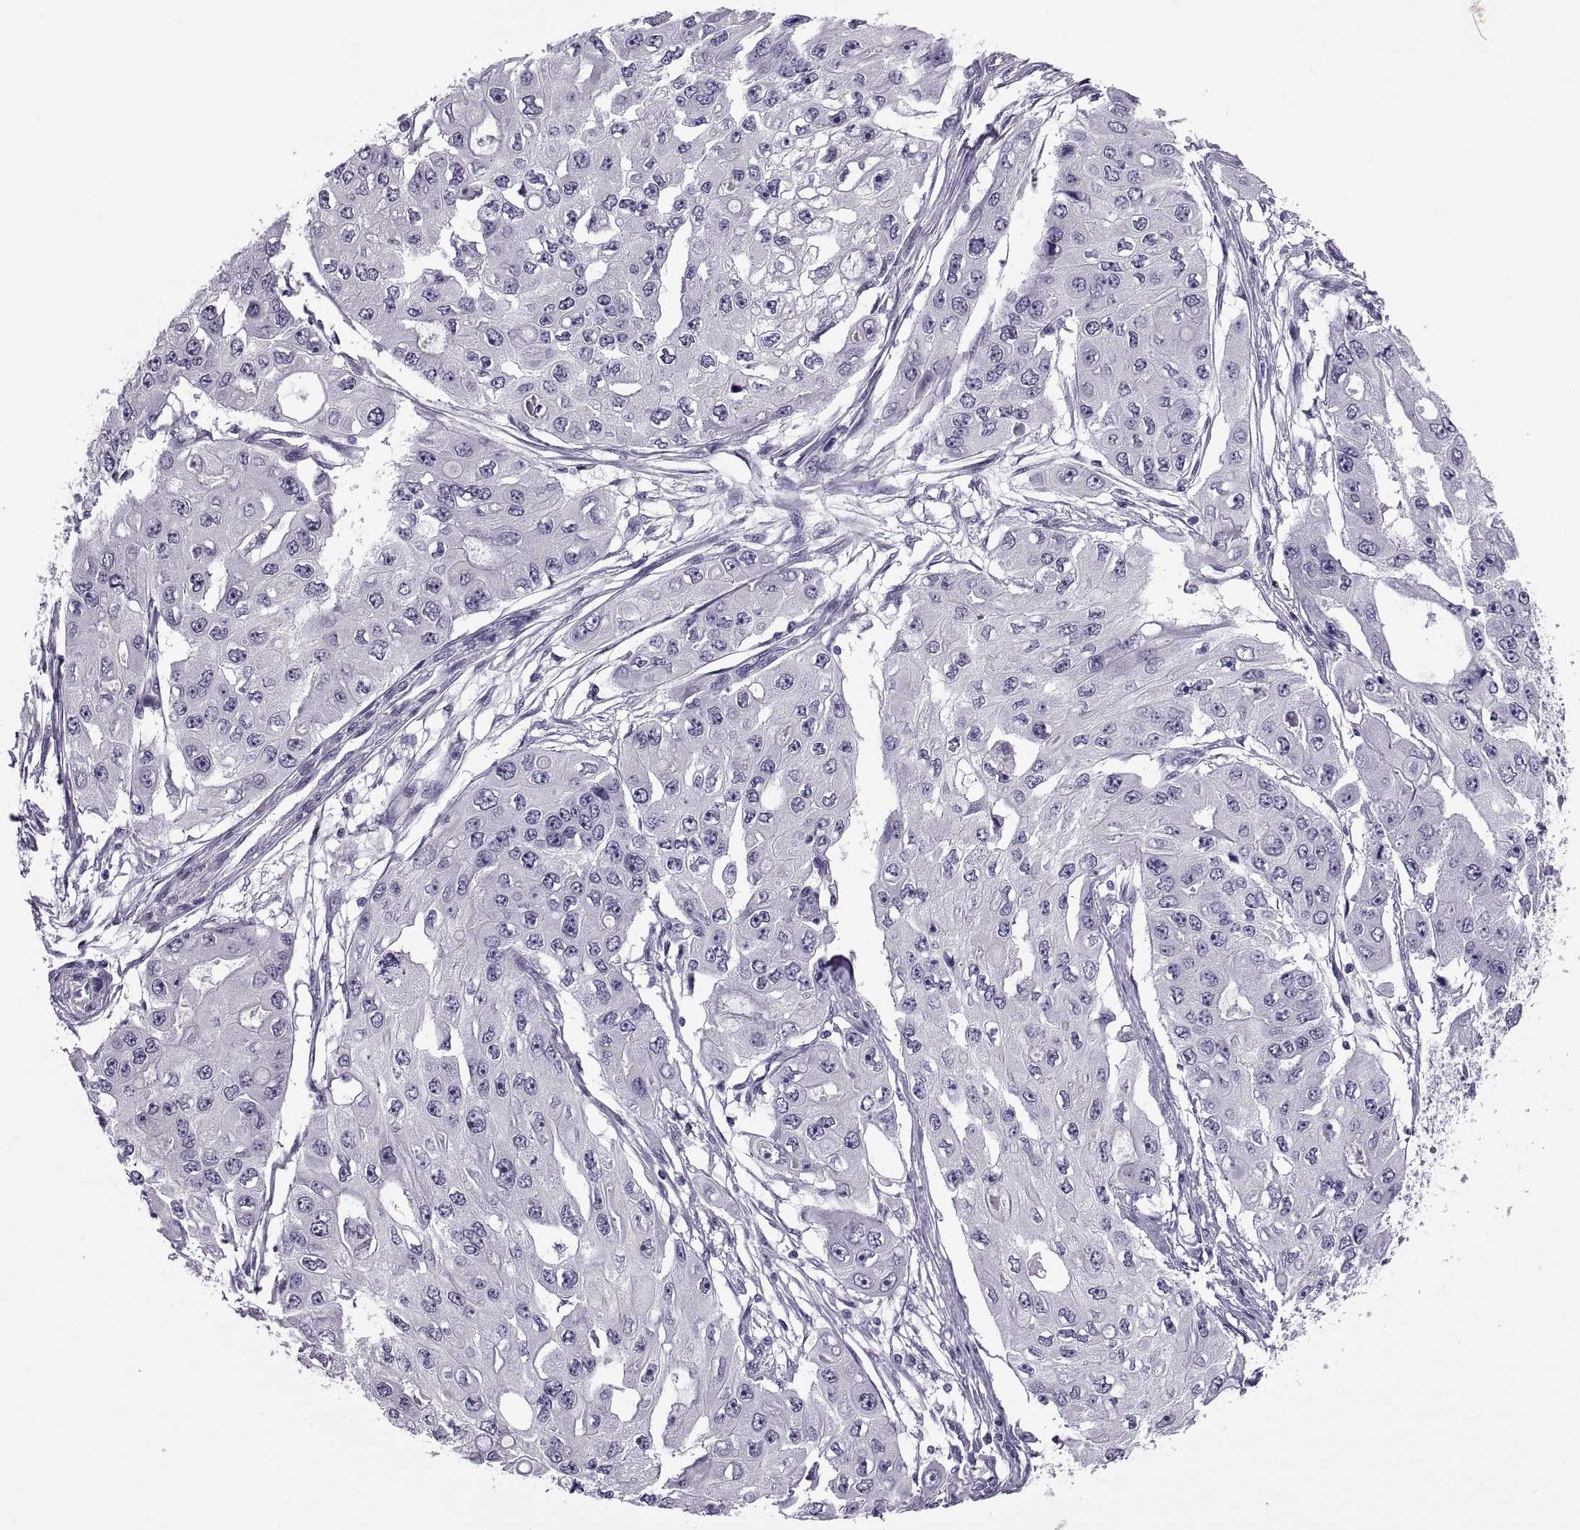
{"staining": {"intensity": "negative", "quantity": "none", "location": "none"}, "tissue": "ovarian cancer", "cell_type": "Tumor cells", "image_type": "cancer", "snomed": [{"axis": "morphology", "description": "Cystadenocarcinoma, serous, NOS"}, {"axis": "topography", "description": "Ovary"}], "caption": "High power microscopy micrograph of an immunohistochemistry (IHC) micrograph of ovarian cancer (serous cystadenocarcinoma), revealing no significant positivity in tumor cells.", "gene": "MAGEB1", "patient": {"sex": "female", "age": 56}}